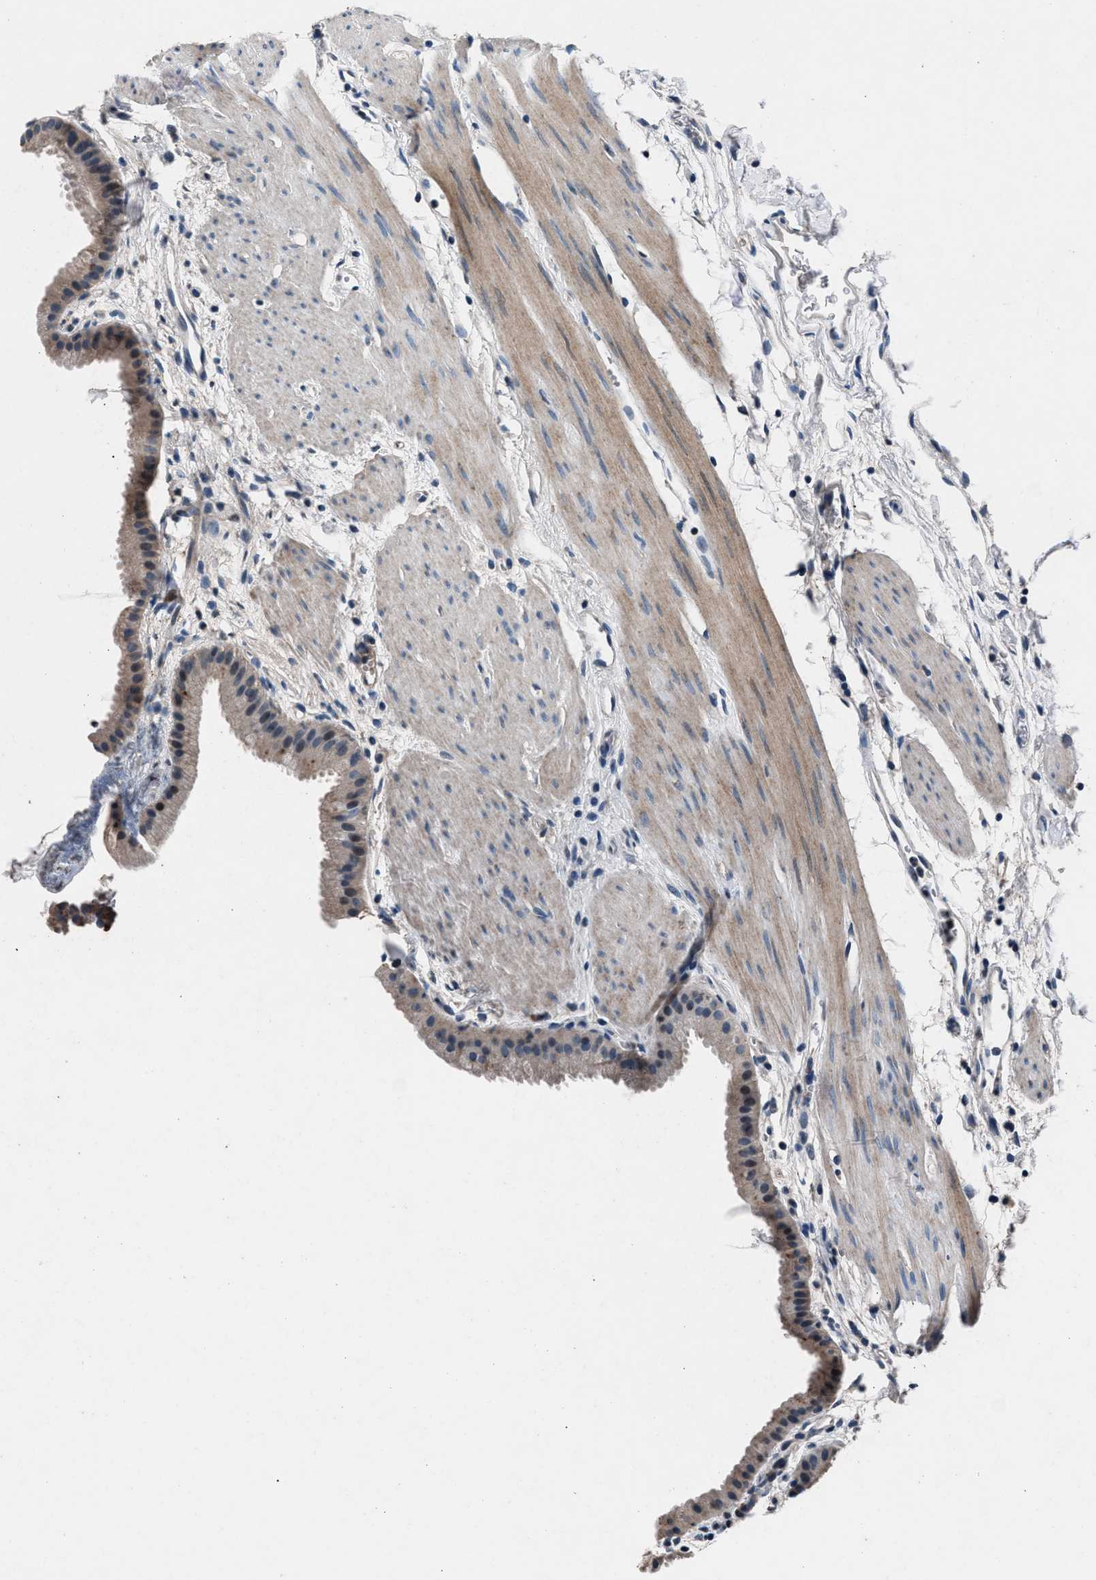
{"staining": {"intensity": "weak", "quantity": ">75%", "location": "cytoplasmic/membranous"}, "tissue": "gallbladder", "cell_type": "Glandular cells", "image_type": "normal", "snomed": [{"axis": "morphology", "description": "Normal tissue, NOS"}, {"axis": "topography", "description": "Gallbladder"}], "caption": "Immunohistochemistry histopathology image of unremarkable gallbladder: human gallbladder stained using immunohistochemistry (IHC) exhibits low levels of weak protein expression localized specifically in the cytoplasmic/membranous of glandular cells, appearing as a cytoplasmic/membranous brown color.", "gene": "DENND6B", "patient": {"sex": "female", "age": 64}}